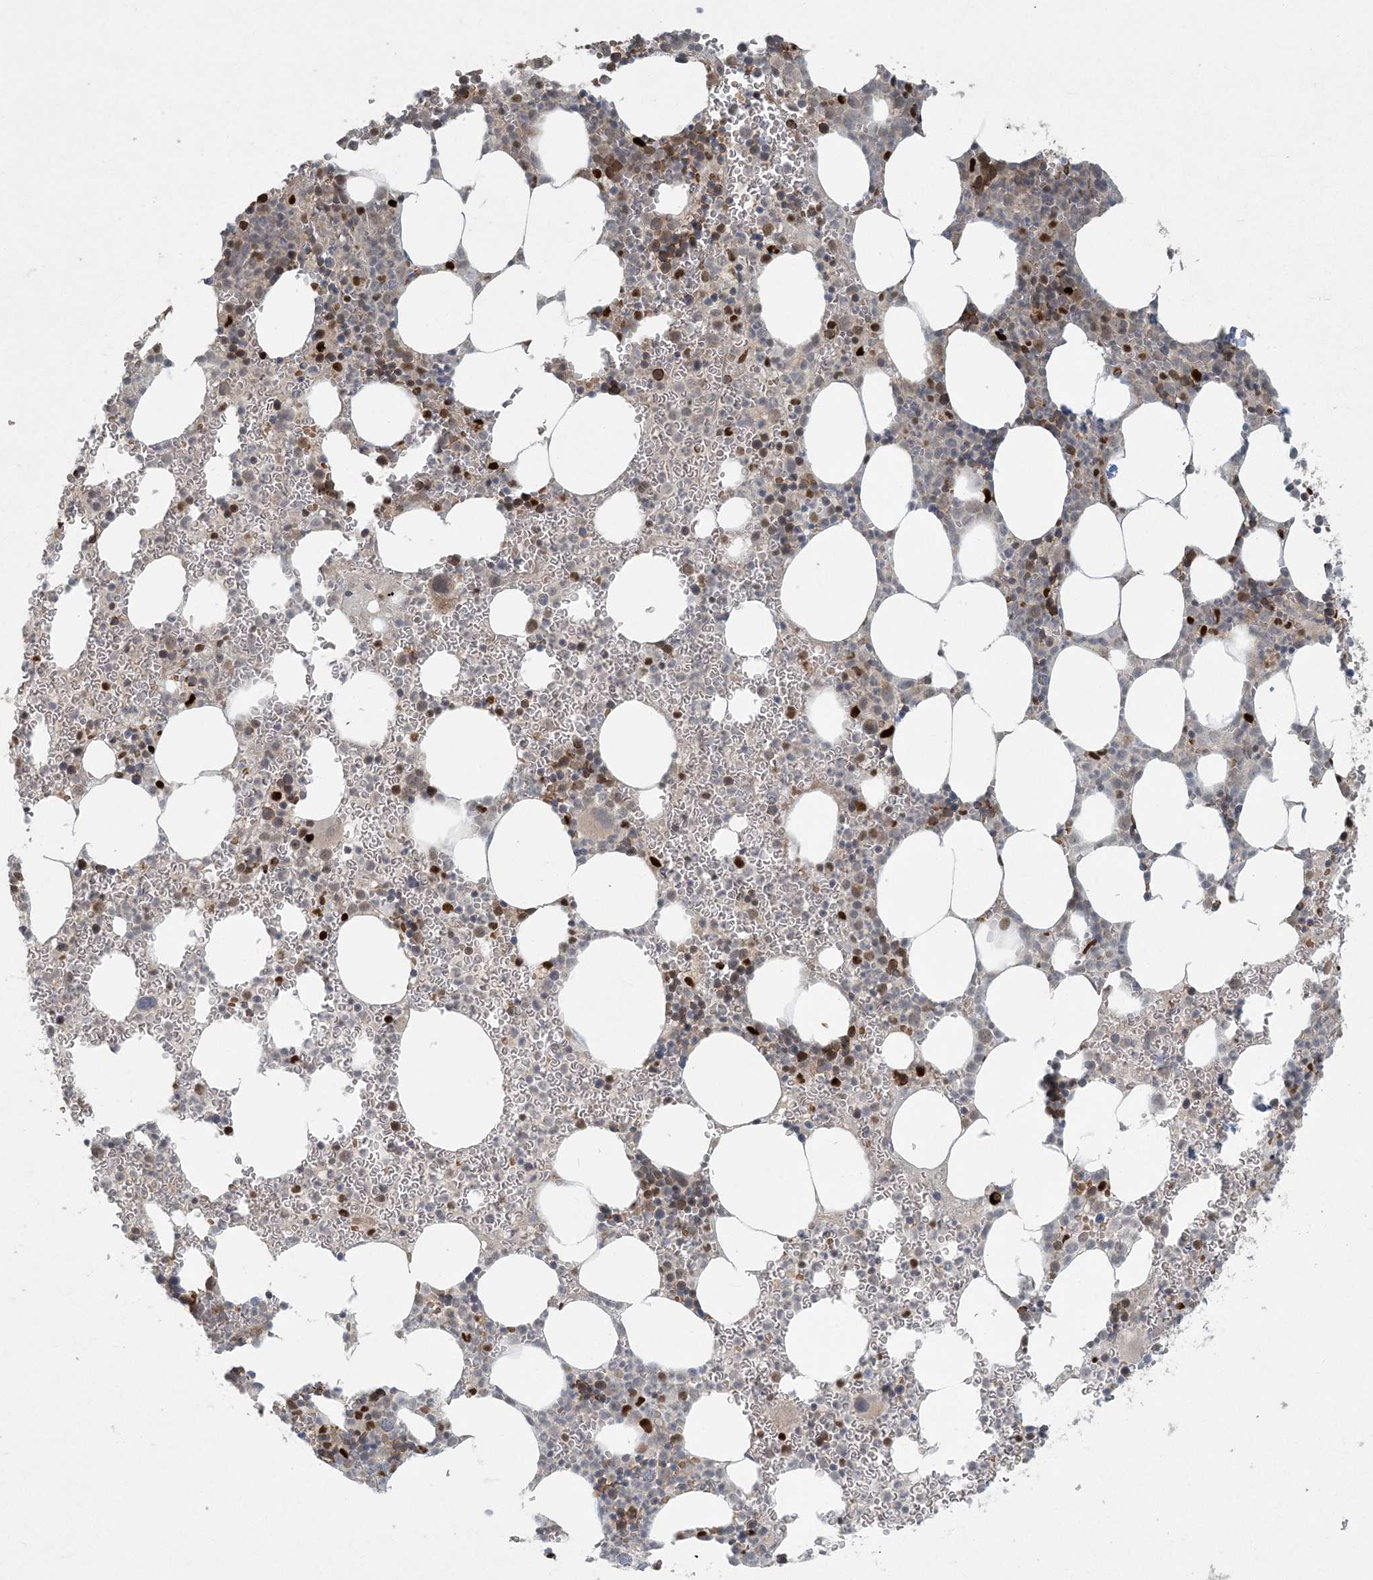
{"staining": {"intensity": "strong", "quantity": "25%-75%", "location": "nuclear"}, "tissue": "bone marrow", "cell_type": "Hematopoietic cells", "image_type": "normal", "snomed": [{"axis": "morphology", "description": "Normal tissue, NOS"}, {"axis": "topography", "description": "Bone marrow"}], "caption": "DAB immunohistochemical staining of normal human bone marrow shows strong nuclear protein staining in about 25%-75% of hematopoietic cells.", "gene": "CTDNEP1", "patient": {"sex": "female", "age": 78}}